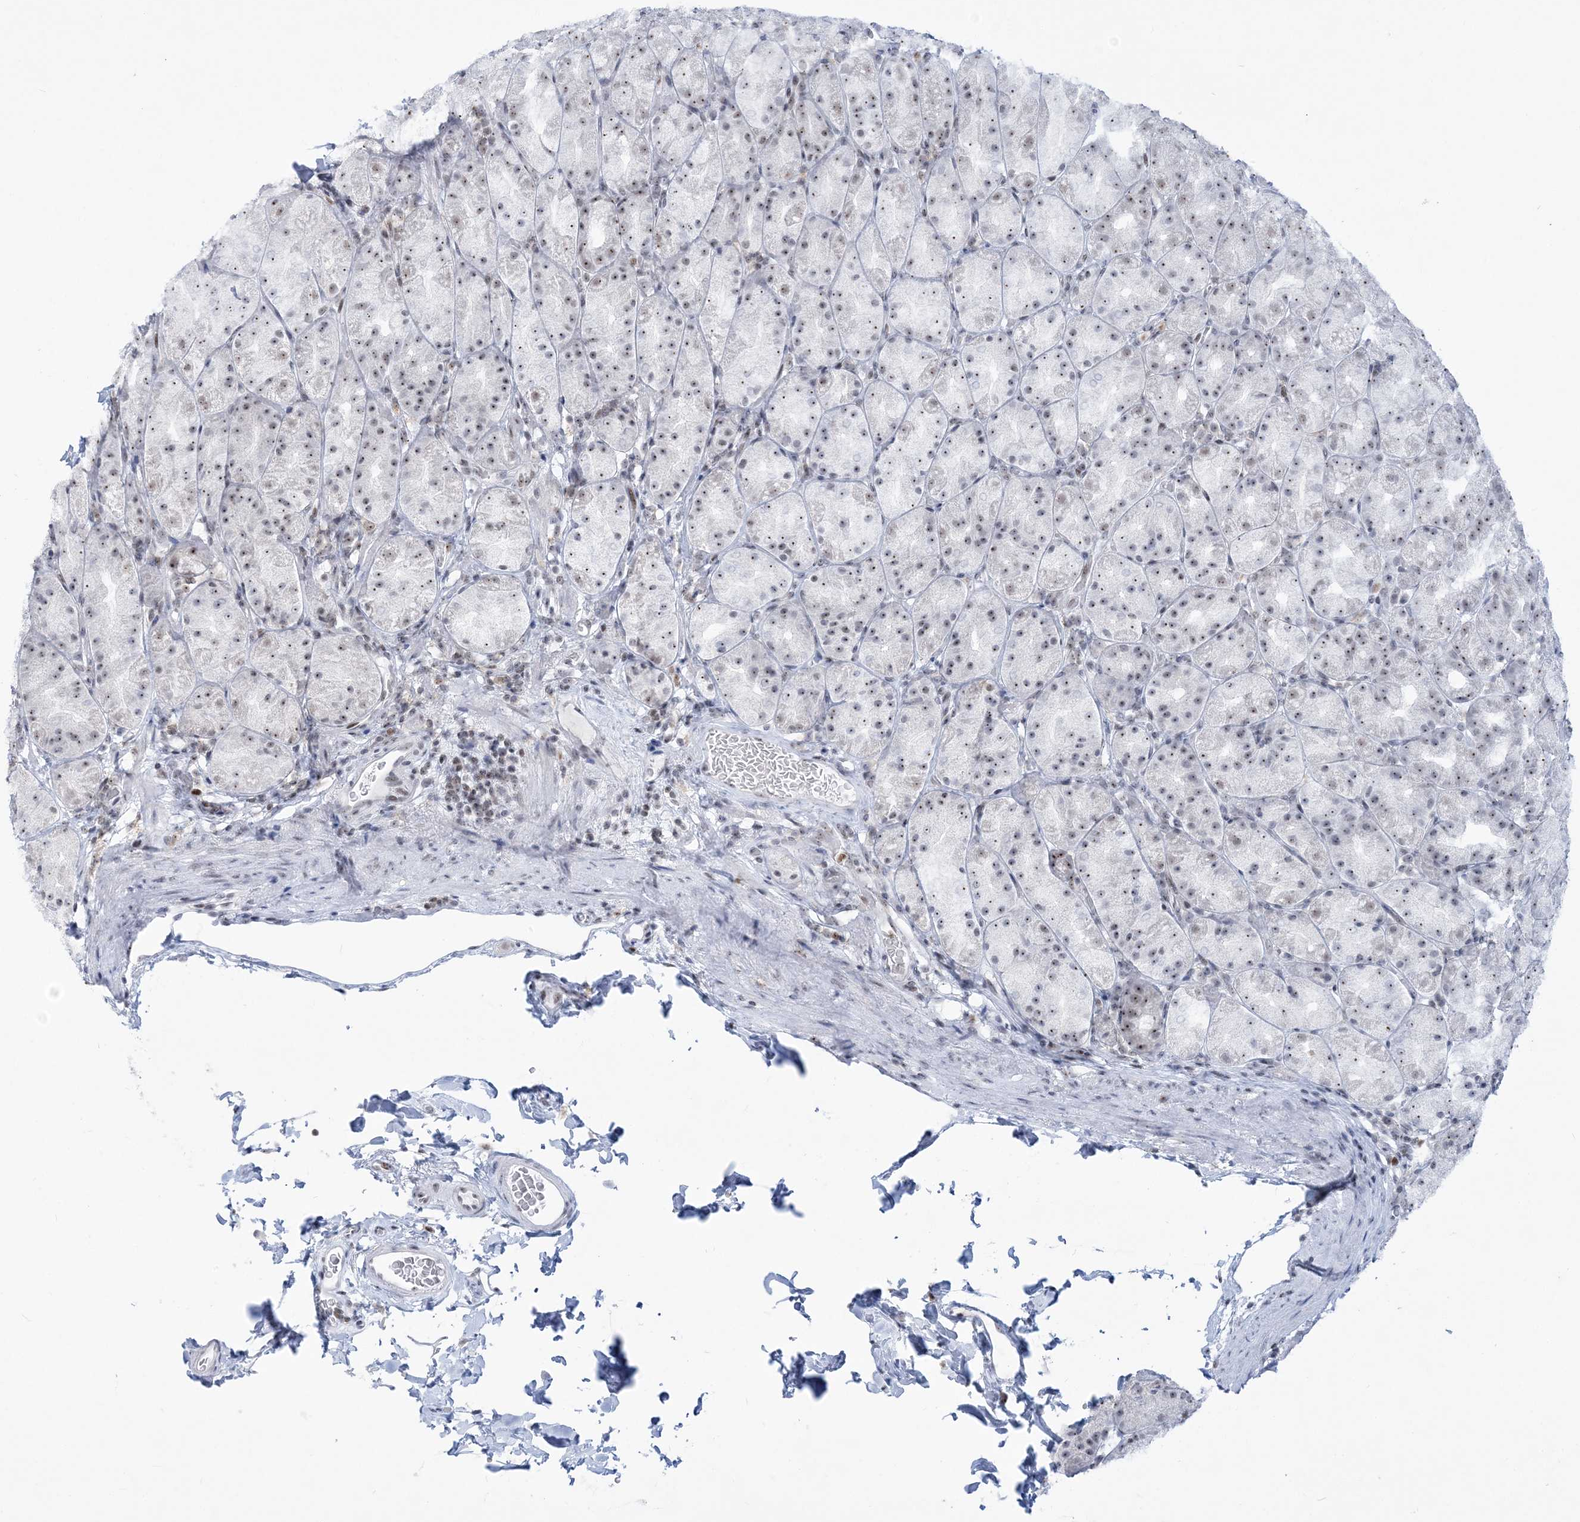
{"staining": {"intensity": "weak", "quantity": "25%-75%", "location": "nuclear"}, "tissue": "stomach", "cell_type": "Glandular cells", "image_type": "normal", "snomed": [{"axis": "morphology", "description": "Normal tissue, NOS"}, {"axis": "topography", "description": "Stomach, upper"}], "caption": "IHC micrograph of normal stomach stained for a protein (brown), which shows low levels of weak nuclear staining in about 25%-75% of glandular cells.", "gene": "DDX21", "patient": {"sex": "male", "age": 68}}